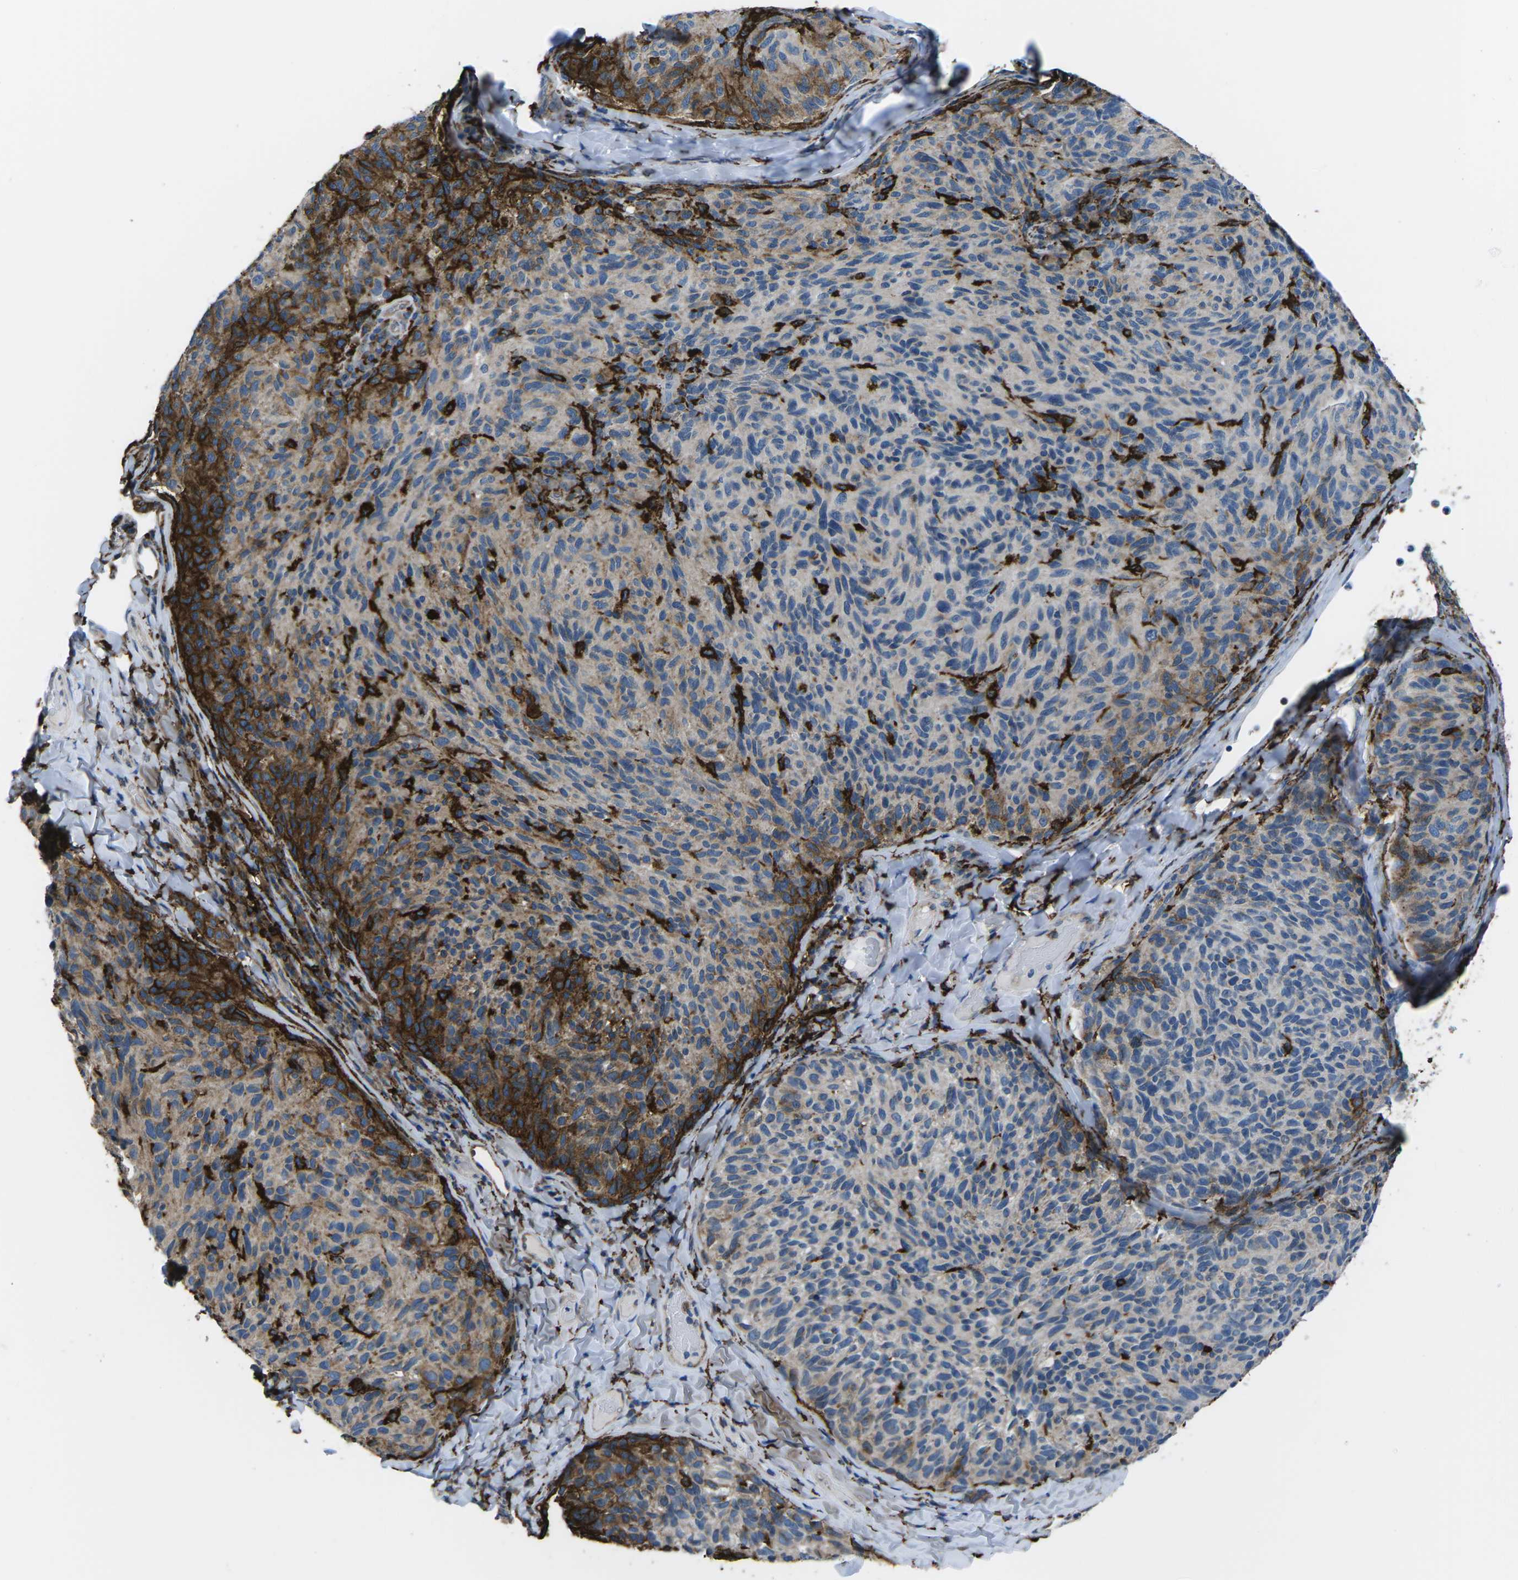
{"staining": {"intensity": "strong", "quantity": ">75%", "location": "cytoplasmic/membranous"}, "tissue": "melanoma", "cell_type": "Tumor cells", "image_type": "cancer", "snomed": [{"axis": "morphology", "description": "Malignant melanoma, NOS"}, {"axis": "topography", "description": "Skin"}], "caption": "Protein staining of melanoma tissue demonstrates strong cytoplasmic/membranous expression in approximately >75% of tumor cells. Immunohistochemistry (ihc) stains the protein of interest in brown and the nuclei are stained blue.", "gene": "PTPN1", "patient": {"sex": "female", "age": 73}}